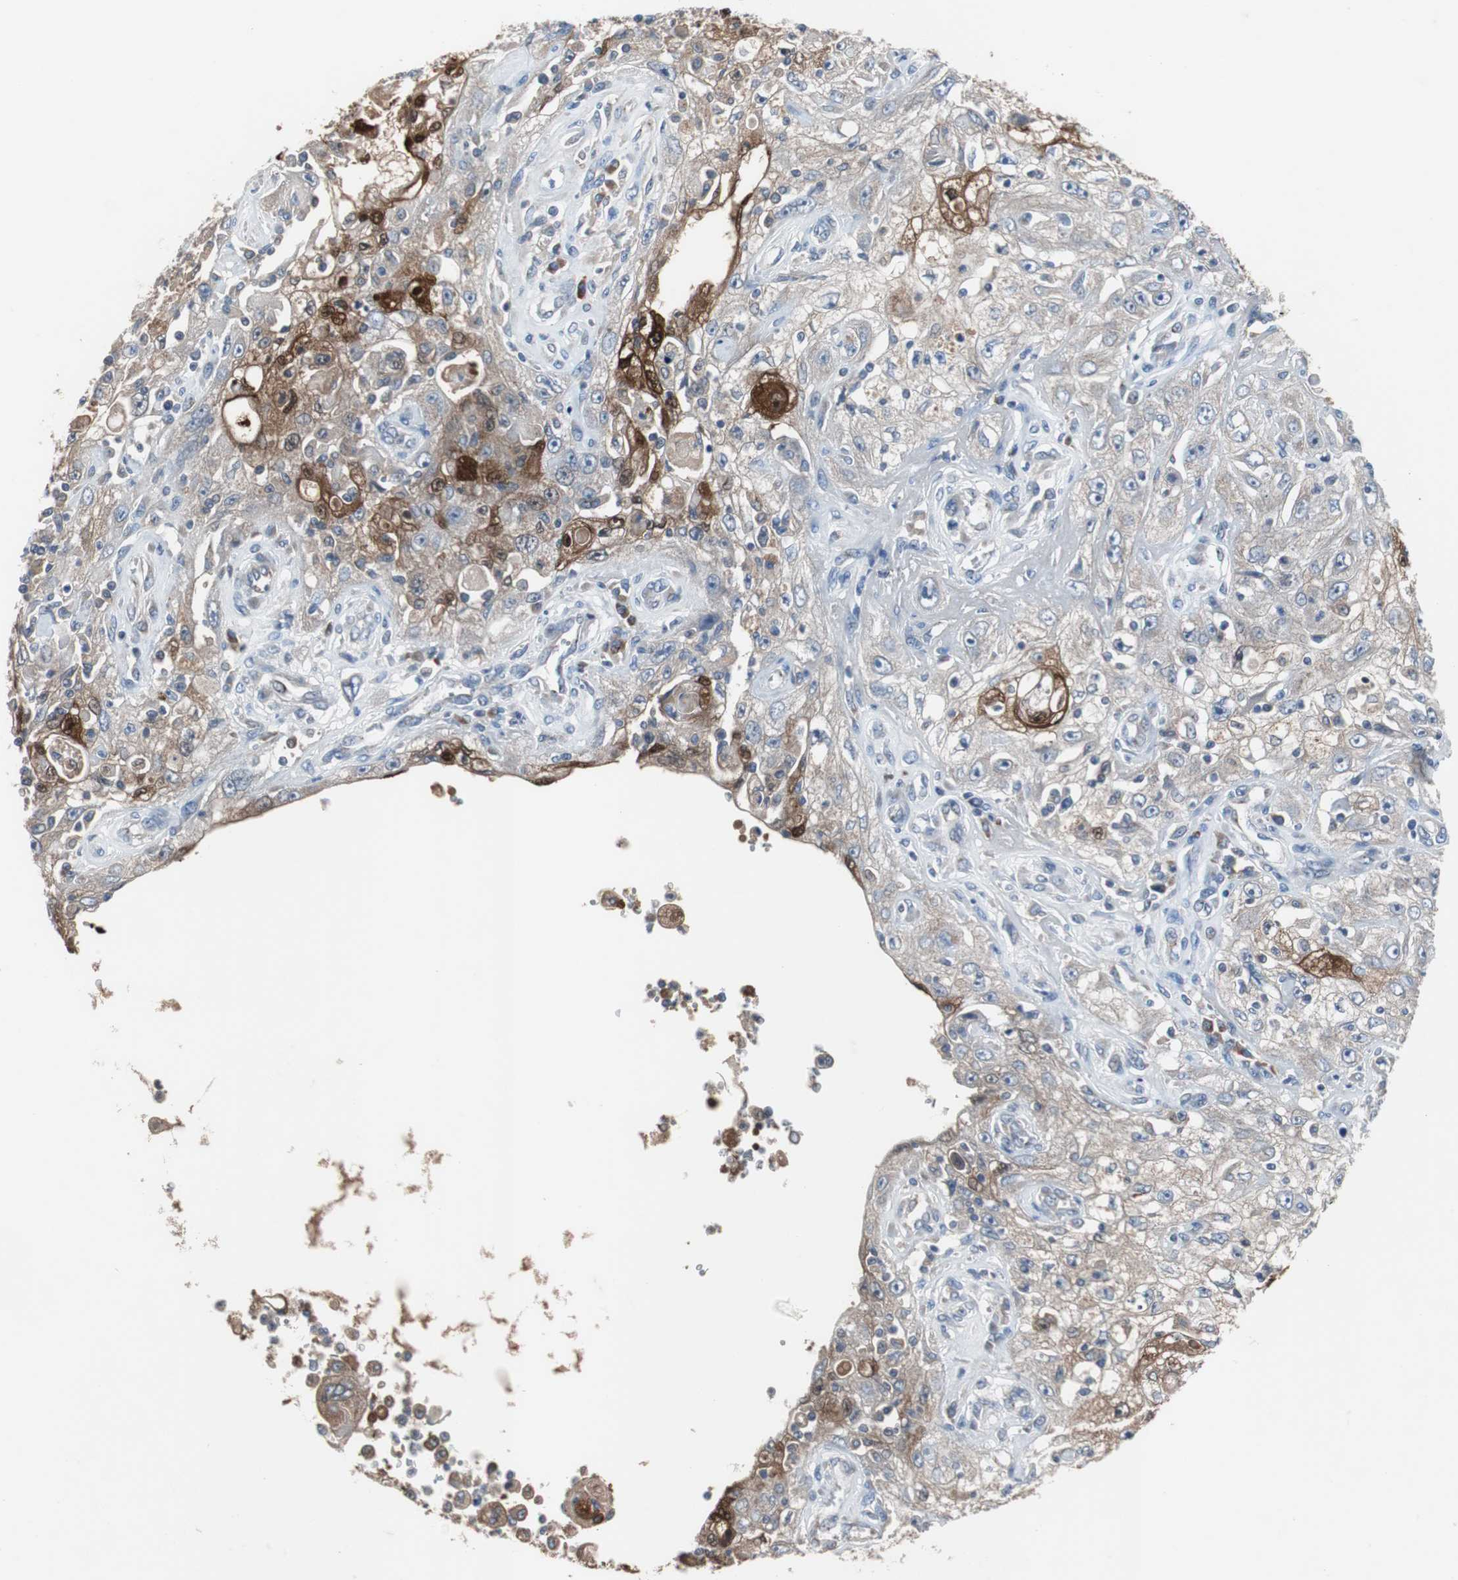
{"staining": {"intensity": "strong", "quantity": "25%-75%", "location": "cytoplasmic/membranous"}, "tissue": "skin cancer", "cell_type": "Tumor cells", "image_type": "cancer", "snomed": [{"axis": "morphology", "description": "Squamous cell carcinoma, NOS"}, {"axis": "topography", "description": "Skin"}], "caption": "This is a photomicrograph of immunohistochemistry (IHC) staining of skin squamous cell carcinoma, which shows strong staining in the cytoplasmic/membranous of tumor cells.", "gene": "CALB2", "patient": {"sex": "male", "age": 75}}